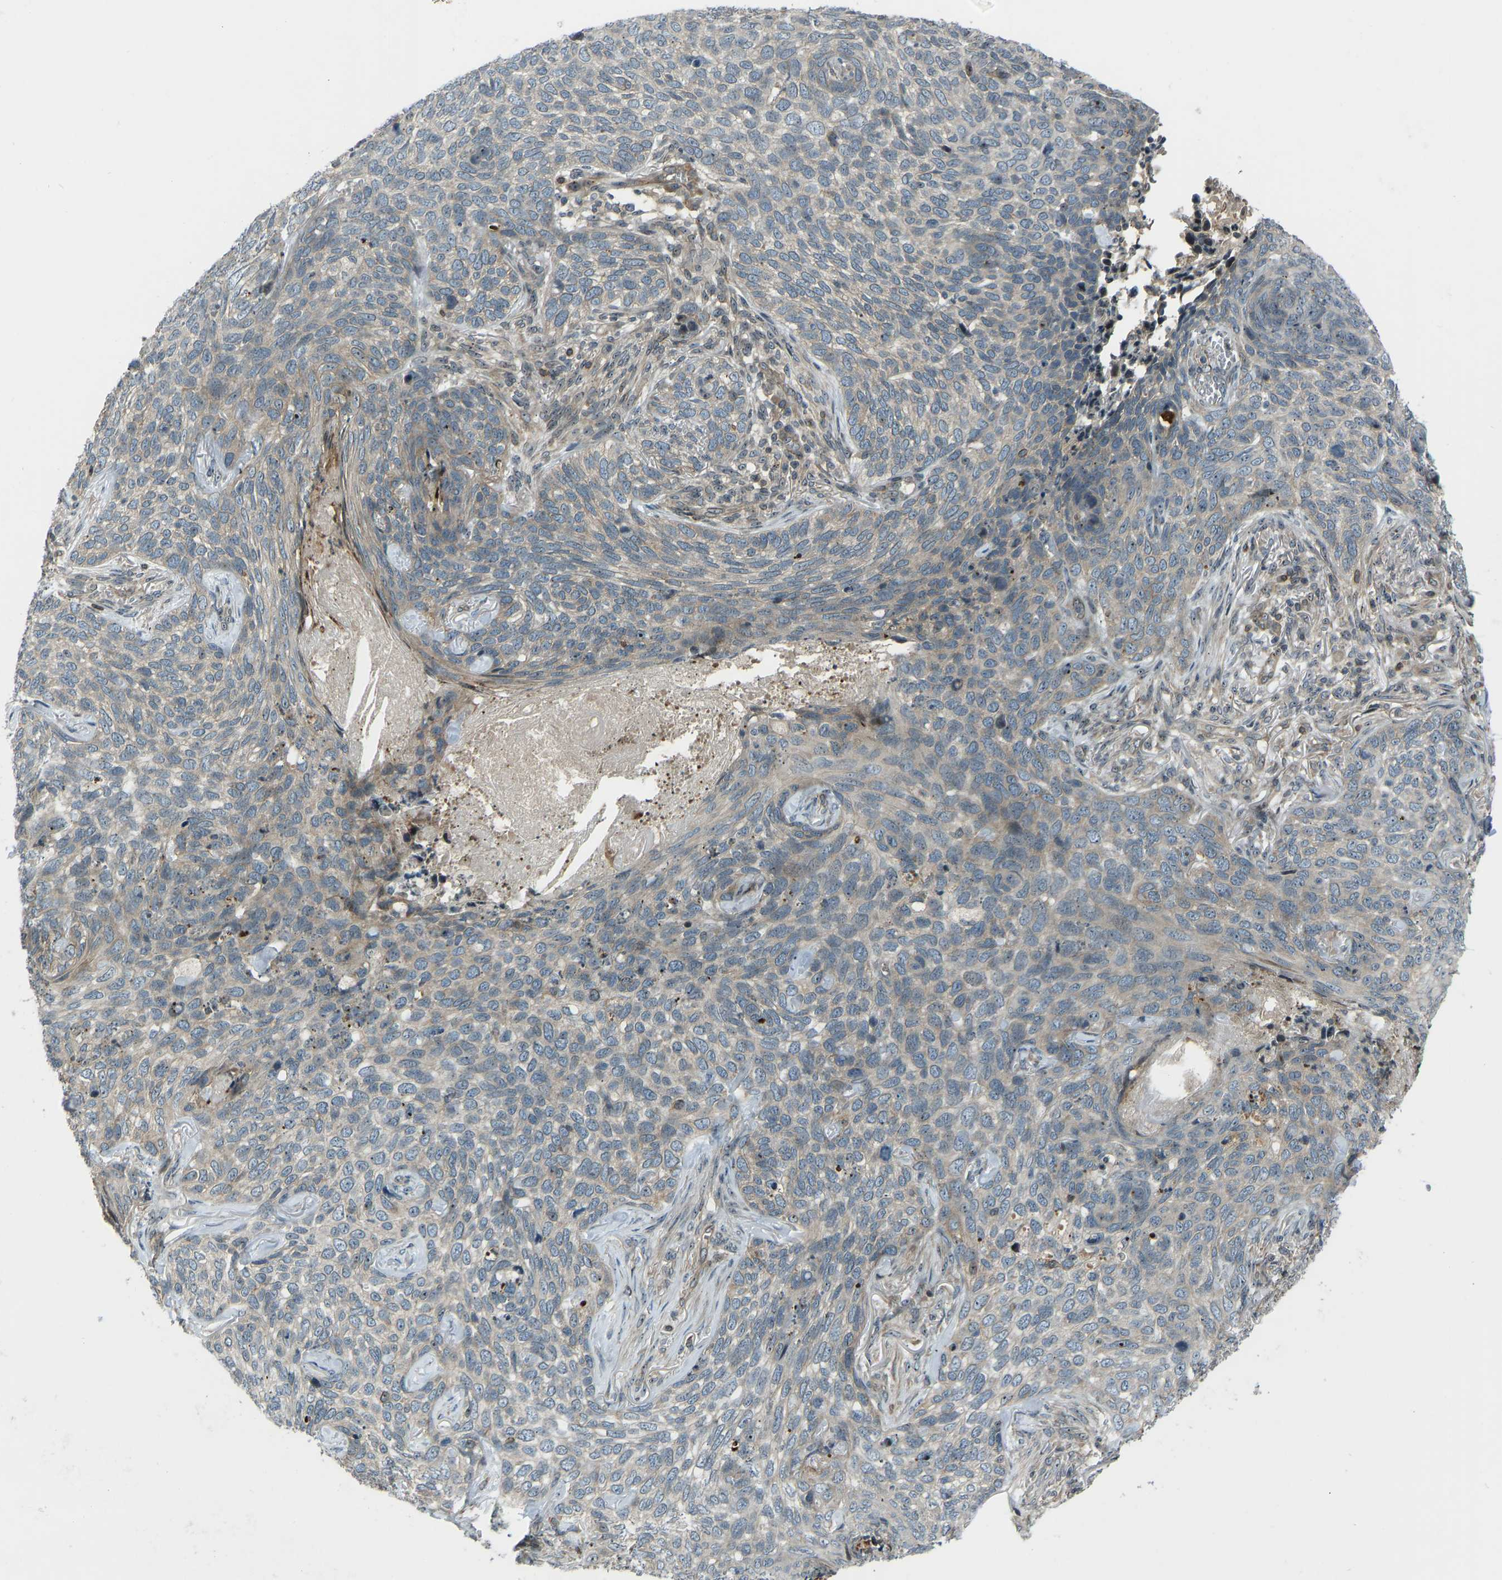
{"staining": {"intensity": "weak", "quantity": "<25%", "location": "cytoplasmic/membranous"}, "tissue": "skin cancer", "cell_type": "Tumor cells", "image_type": "cancer", "snomed": [{"axis": "morphology", "description": "Basal cell carcinoma"}, {"axis": "topography", "description": "Skin"}], "caption": "There is no significant positivity in tumor cells of skin cancer (basal cell carcinoma).", "gene": "SVOPL", "patient": {"sex": "female", "age": 64}}